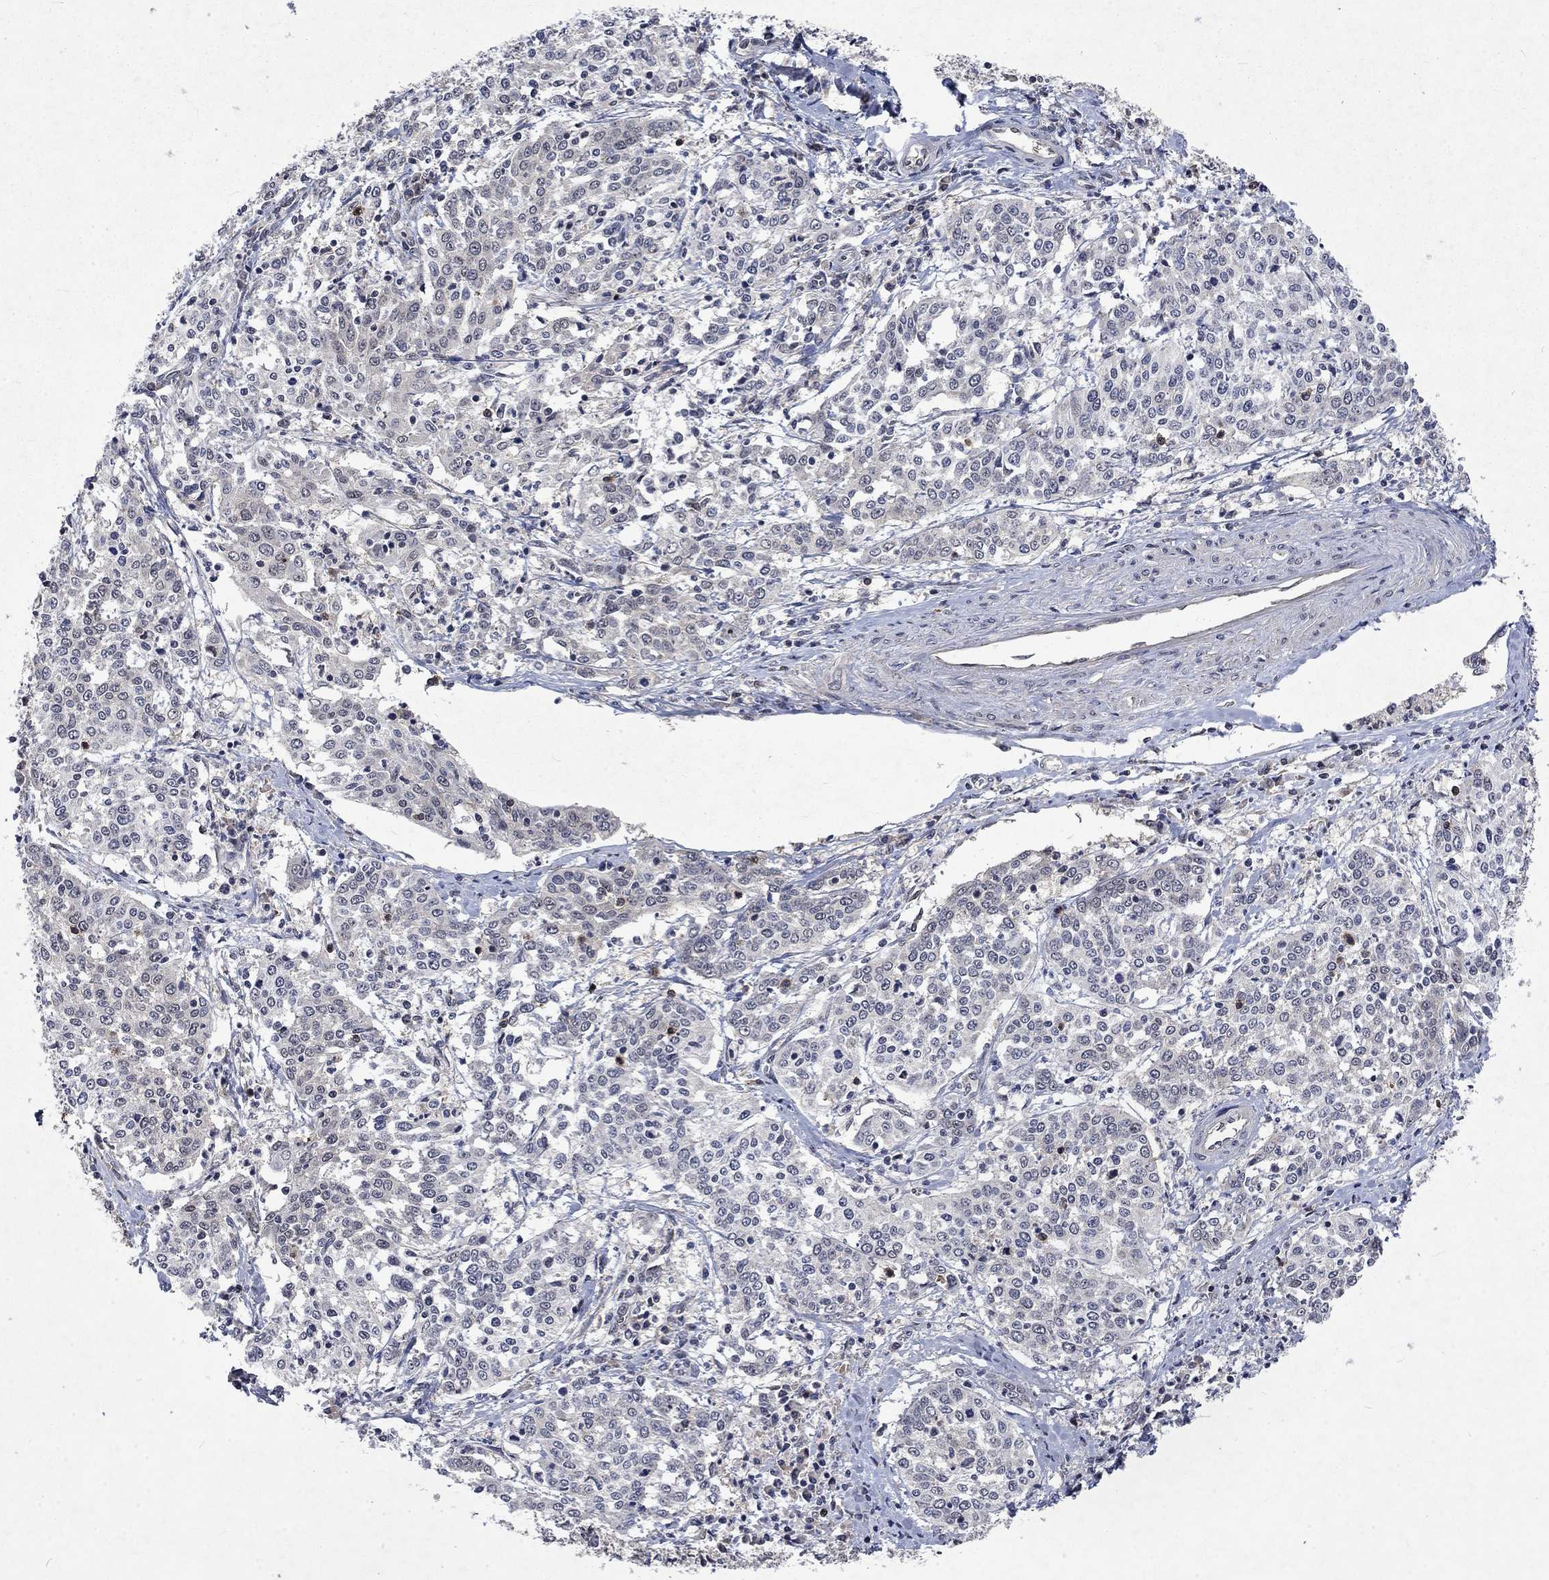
{"staining": {"intensity": "negative", "quantity": "none", "location": "none"}, "tissue": "cervical cancer", "cell_type": "Tumor cells", "image_type": "cancer", "snomed": [{"axis": "morphology", "description": "Squamous cell carcinoma, NOS"}, {"axis": "topography", "description": "Cervix"}], "caption": "Micrograph shows no protein positivity in tumor cells of squamous cell carcinoma (cervical) tissue. (DAB (3,3'-diaminobenzidine) immunohistochemistry, high magnification).", "gene": "PPP1R9A", "patient": {"sex": "female", "age": 41}}